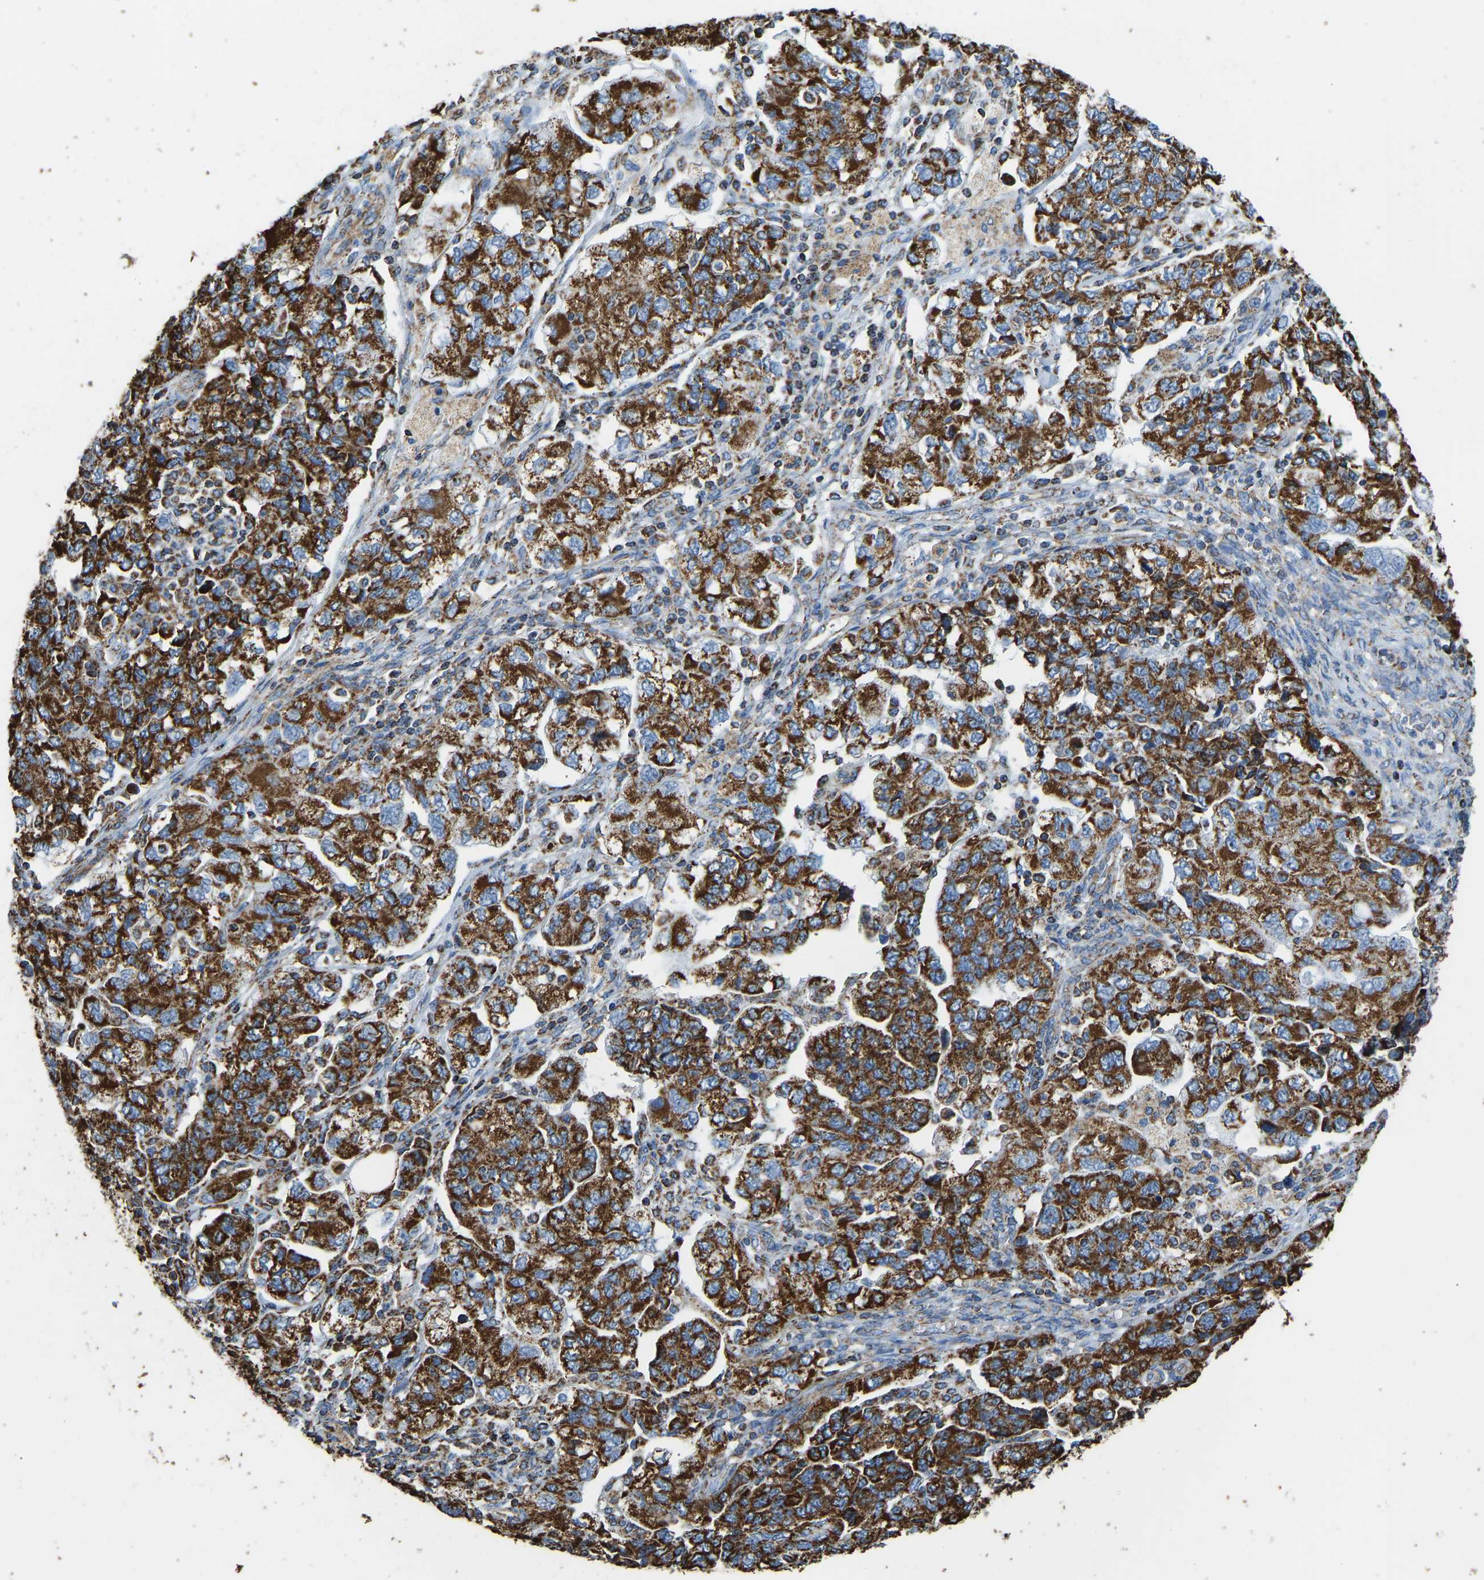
{"staining": {"intensity": "strong", "quantity": ">75%", "location": "cytoplasmic/membranous"}, "tissue": "ovarian cancer", "cell_type": "Tumor cells", "image_type": "cancer", "snomed": [{"axis": "morphology", "description": "Carcinoma, NOS"}, {"axis": "morphology", "description": "Cystadenocarcinoma, serous, NOS"}, {"axis": "topography", "description": "Ovary"}], "caption": "Approximately >75% of tumor cells in ovarian cancer (carcinoma) exhibit strong cytoplasmic/membranous protein positivity as visualized by brown immunohistochemical staining.", "gene": "IRX6", "patient": {"sex": "female", "age": 69}}